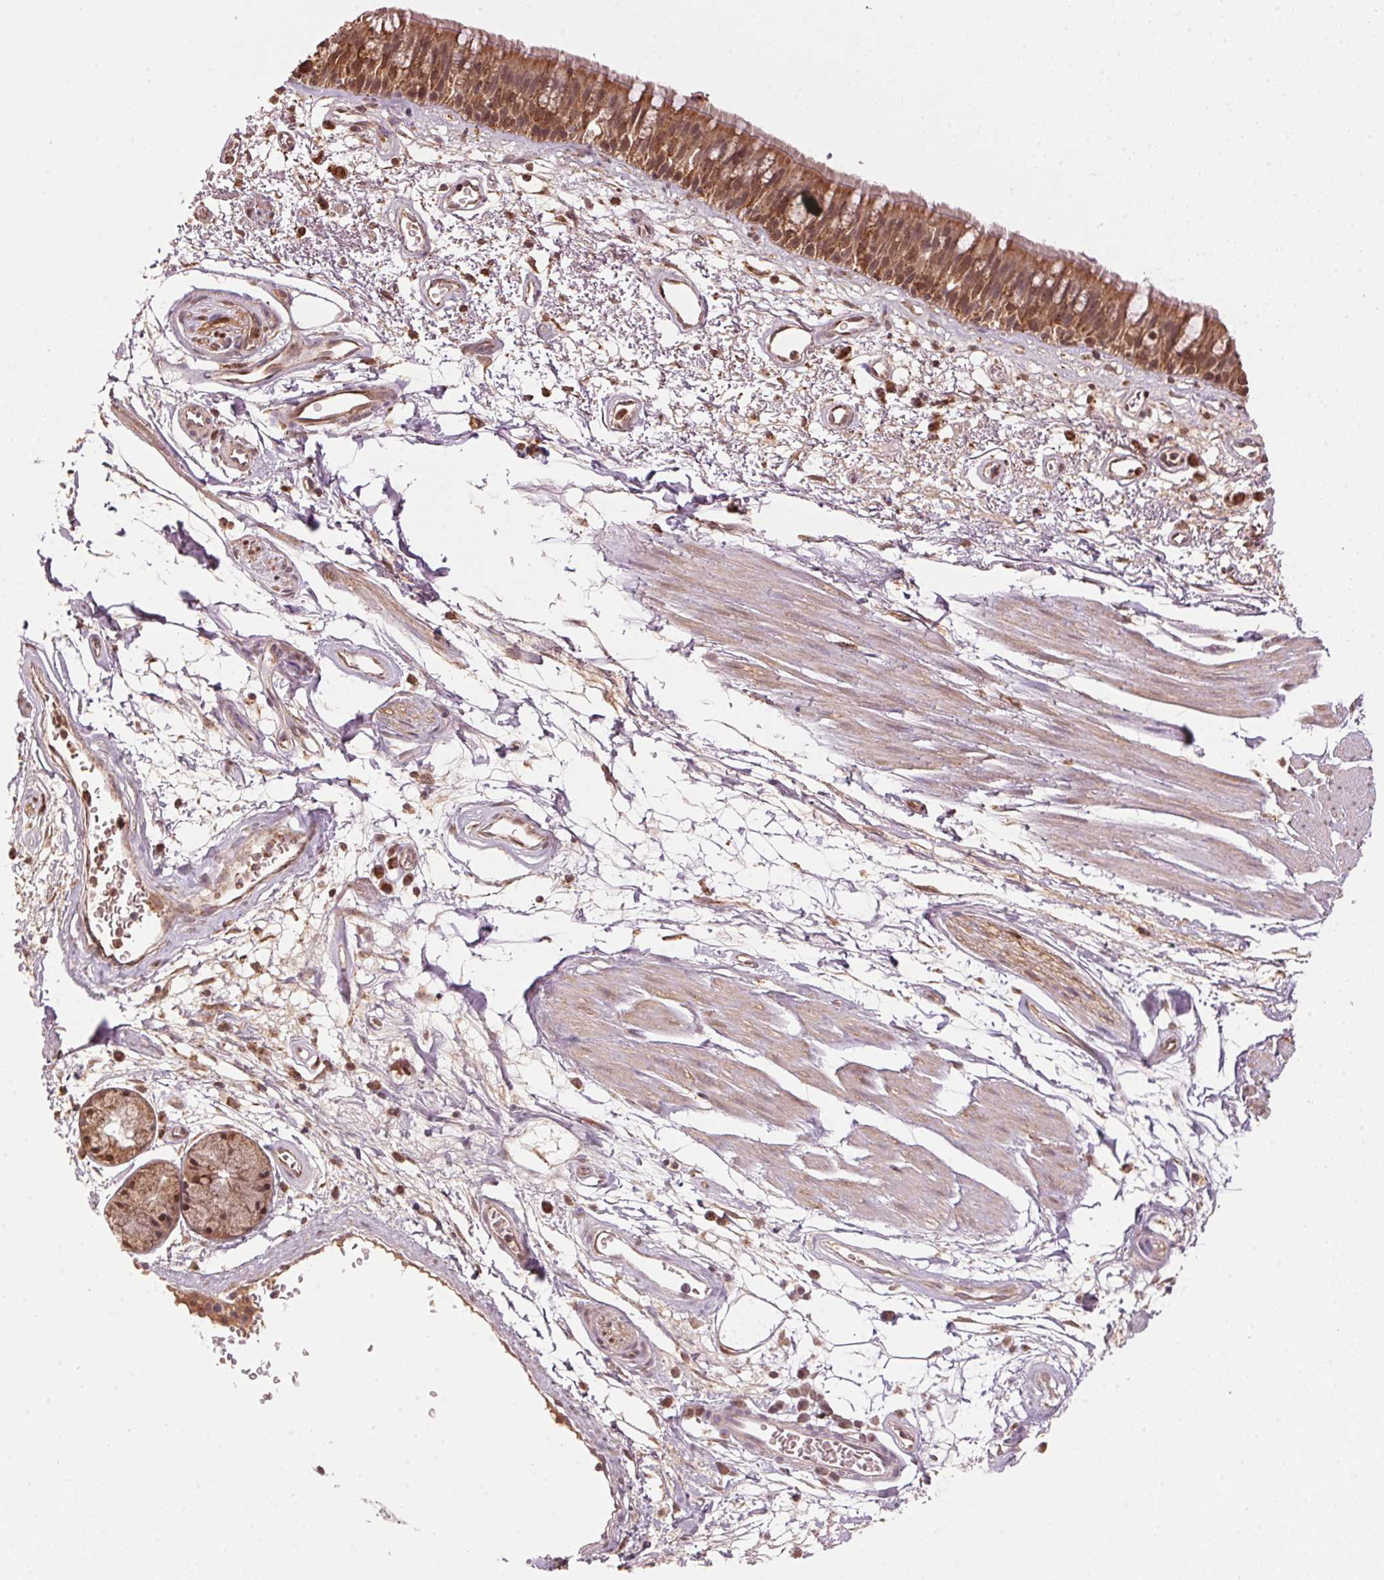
{"staining": {"intensity": "moderate", "quantity": ">75%", "location": "cytoplasmic/membranous"}, "tissue": "bronchus", "cell_type": "Respiratory epithelial cells", "image_type": "normal", "snomed": [{"axis": "morphology", "description": "Normal tissue, NOS"}, {"axis": "morphology", "description": "Squamous cell carcinoma, NOS"}, {"axis": "topography", "description": "Cartilage tissue"}, {"axis": "topography", "description": "Bronchus"}, {"axis": "topography", "description": "Lung"}], "caption": "The image displays a brown stain indicating the presence of a protein in the cytoplasmic/membranous of respiratory epithelial cells in bronchus.", "gene": "ARHGAP6", "patient": {"sex": "male", "age": 66}}